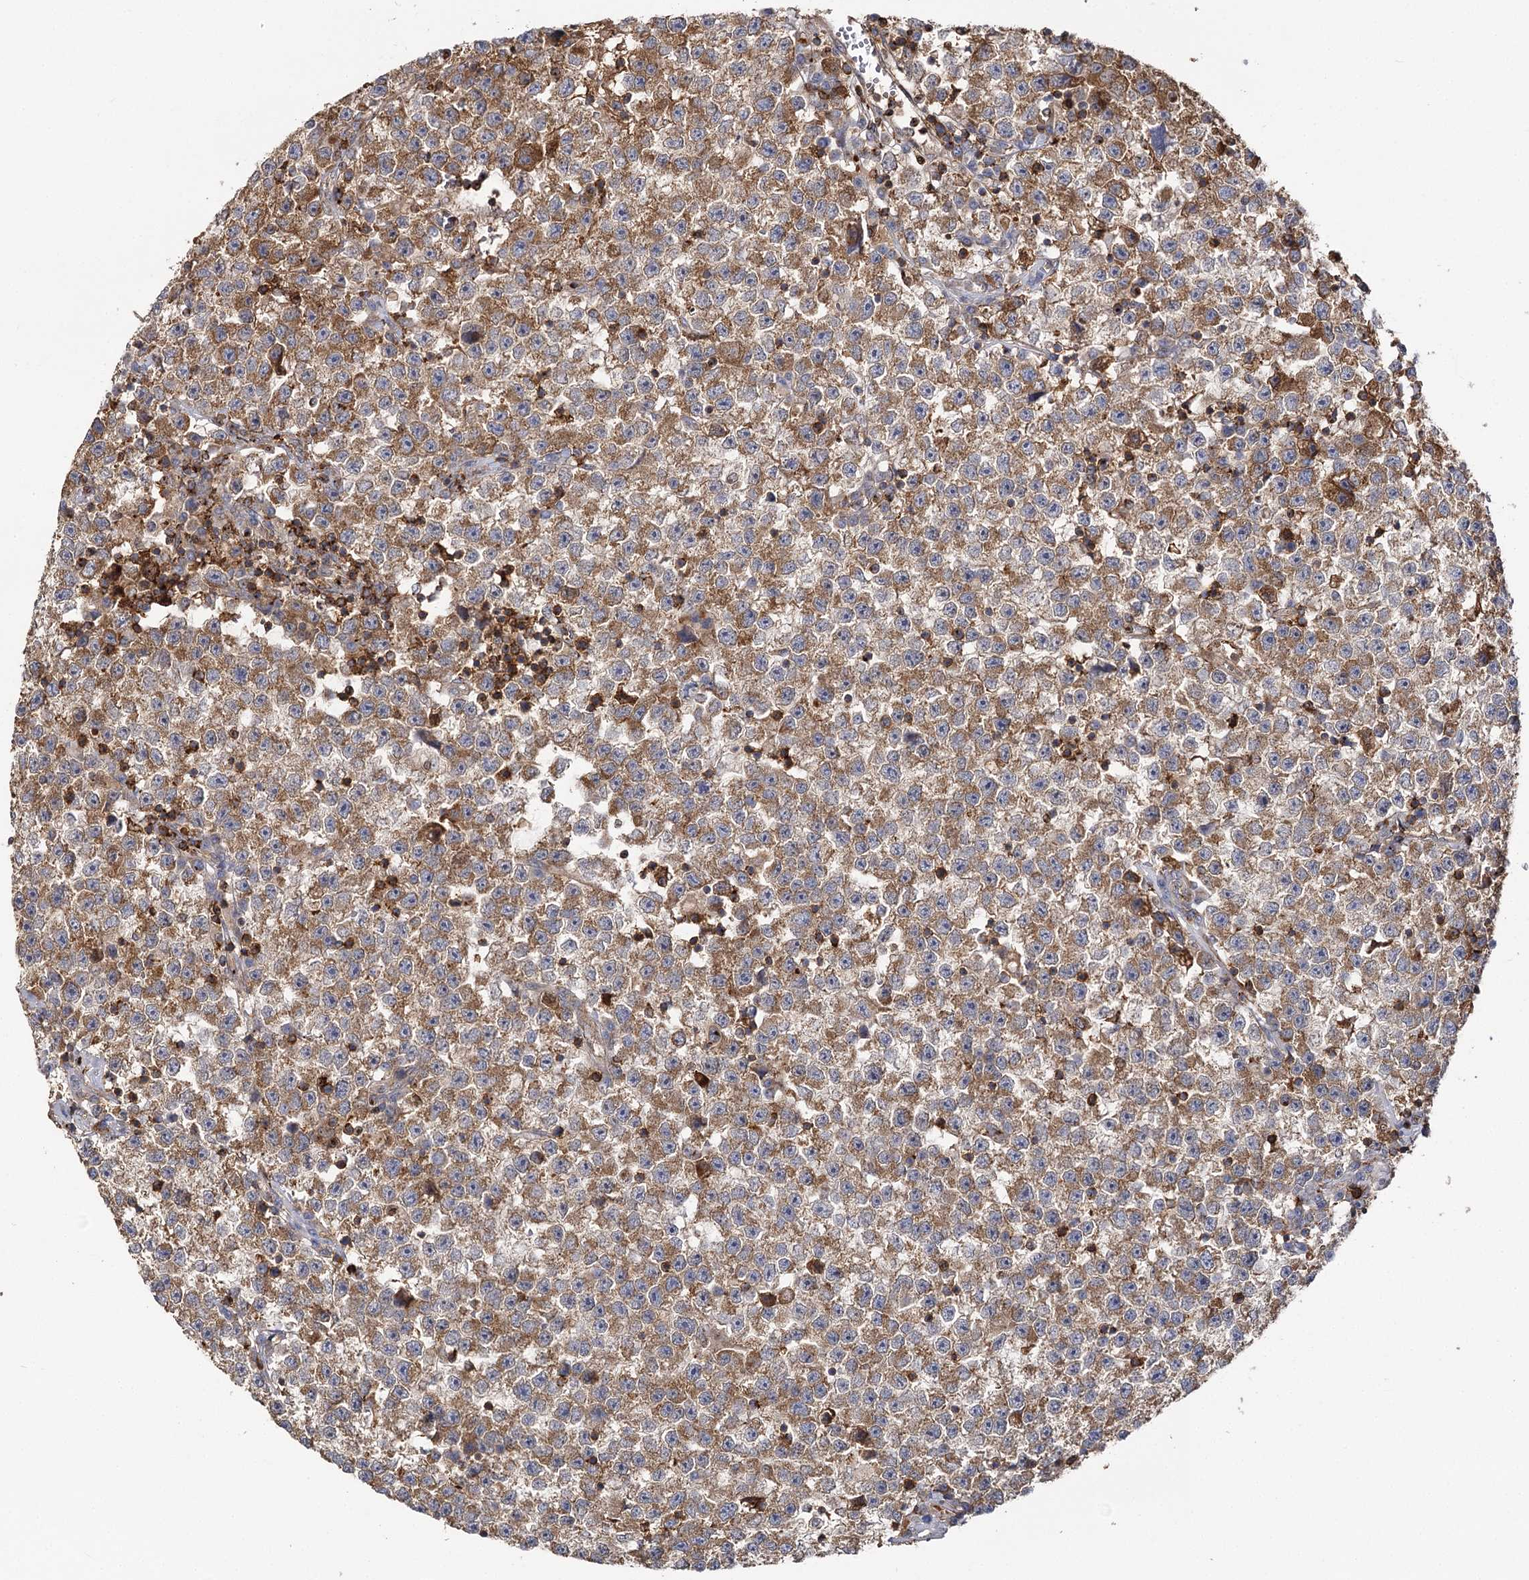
{"staining": {"intensity": "moderate", "quantity": ">75%", "location": "cytoplasmic/membranous"}, "tissue": "testis cancer", "cell_type": "Tumor cells", "image_type": "cancer", "snomed": [{"axis": "morphology", "description": "Seminoma, NOS"}, {"axis": "topography", "description": "Testis"}], "caption": "DAB immunohistochemical staining of testis cancer (seminoma) exhibits moderate cytoplasmic/membranous protein positivity in approximately >75% of tumor cells. (Brightfield microscopy of DAB IHC at high magnification).", "gene": "SEC24B", "patient": {"sex": "male", "age": 22}}